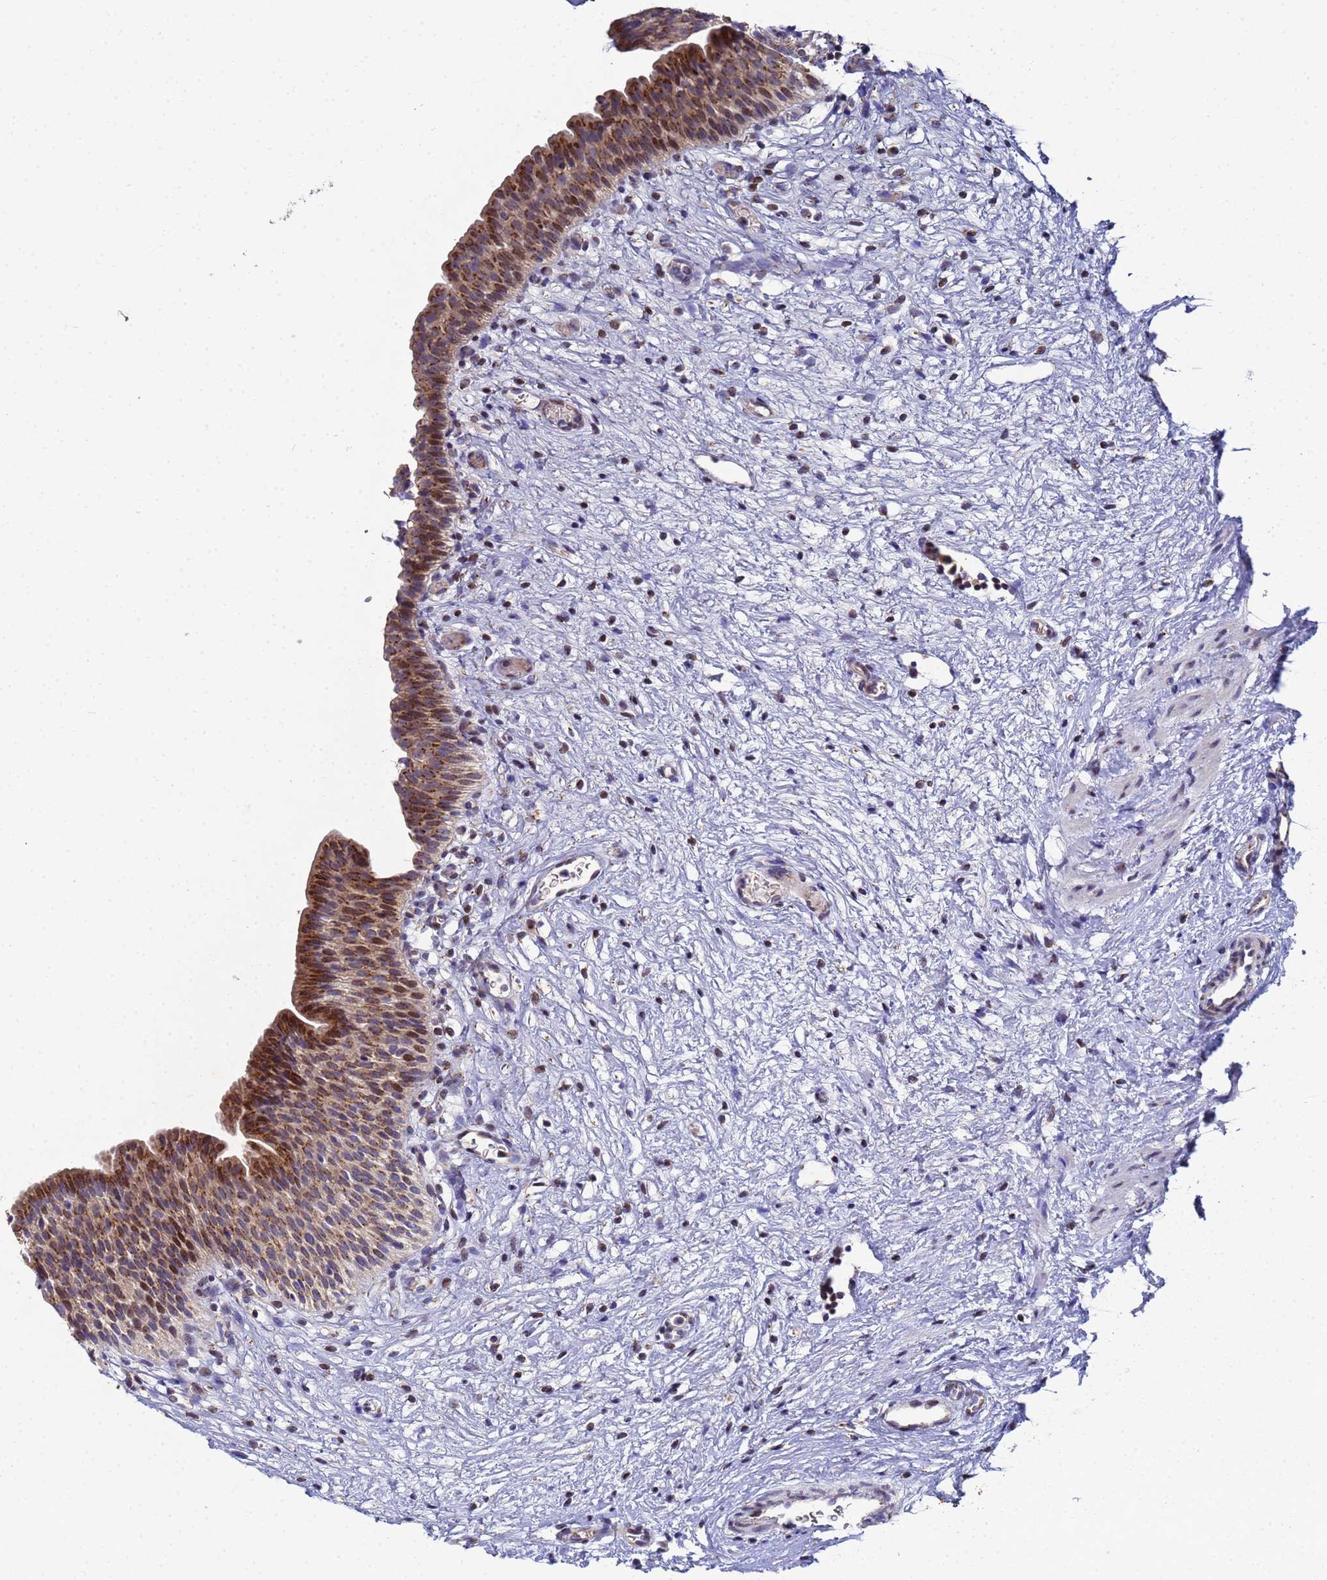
{"staining": {"intensity": "strong", "quantity": ">75%", "location": "cytoplasmic/membranous"}, "tissue": "urinary bladder", "cell_type": "Urothelial cells", "image_type": "normal", "snomed": [{"axis": "morphology", "description": "Transitional cell carcinoma in-situ"}, {"axis": "topography", "description": "Urinary bladder"}], "caption": "Immunohistochemistry (DAB) staining of normal human urinary bladder reveals strong cytoplasmic/membranous protein staining in about >75% of urothelial cells. (DAB IHC with brightfield microscopy, high magnification).", "gene": "NSUN6", "patient": {"sex": "male", "age": 74}}